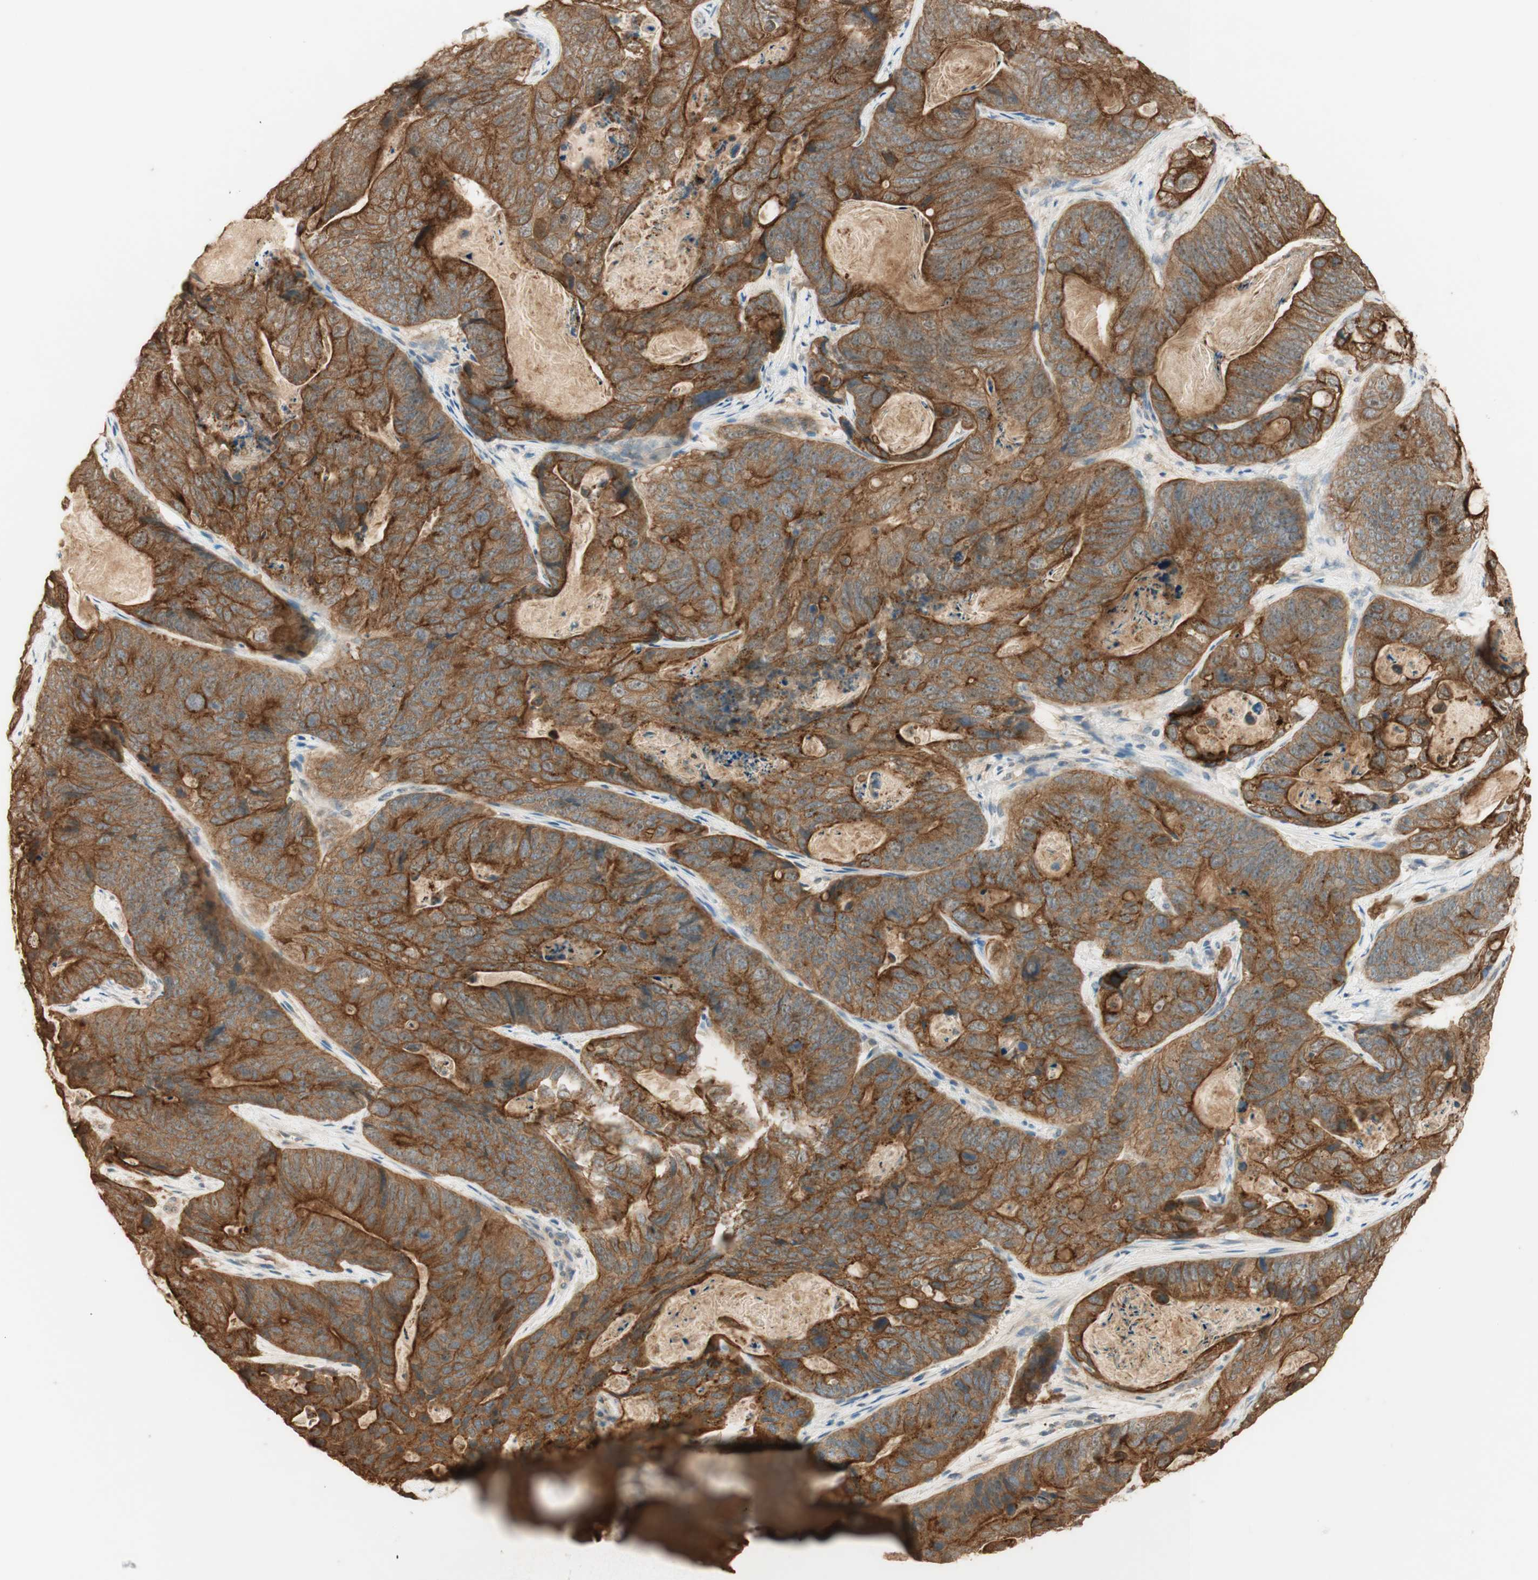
{"staining": {"intensity": "strong", "quantity": ">75%", "location": "cytoplasmic/membranous"}, "tissue": "stomach cancer", "cell_type": "Tumor cells", "image_type": "cancer", "snomed": [{"axis": "morphology", "description": "Adenocarcinoma, NOS"}, {"axis": "topography", "description": "Stomach"}], "caption": "Stomach cancer (adenocarcinoma) stained with IHC reveals strong cytoplasmic/membranous expression in about >75% of tumor cells.", "gene": "SPINT2", "patient": {"sex": "female", "age": 89}}